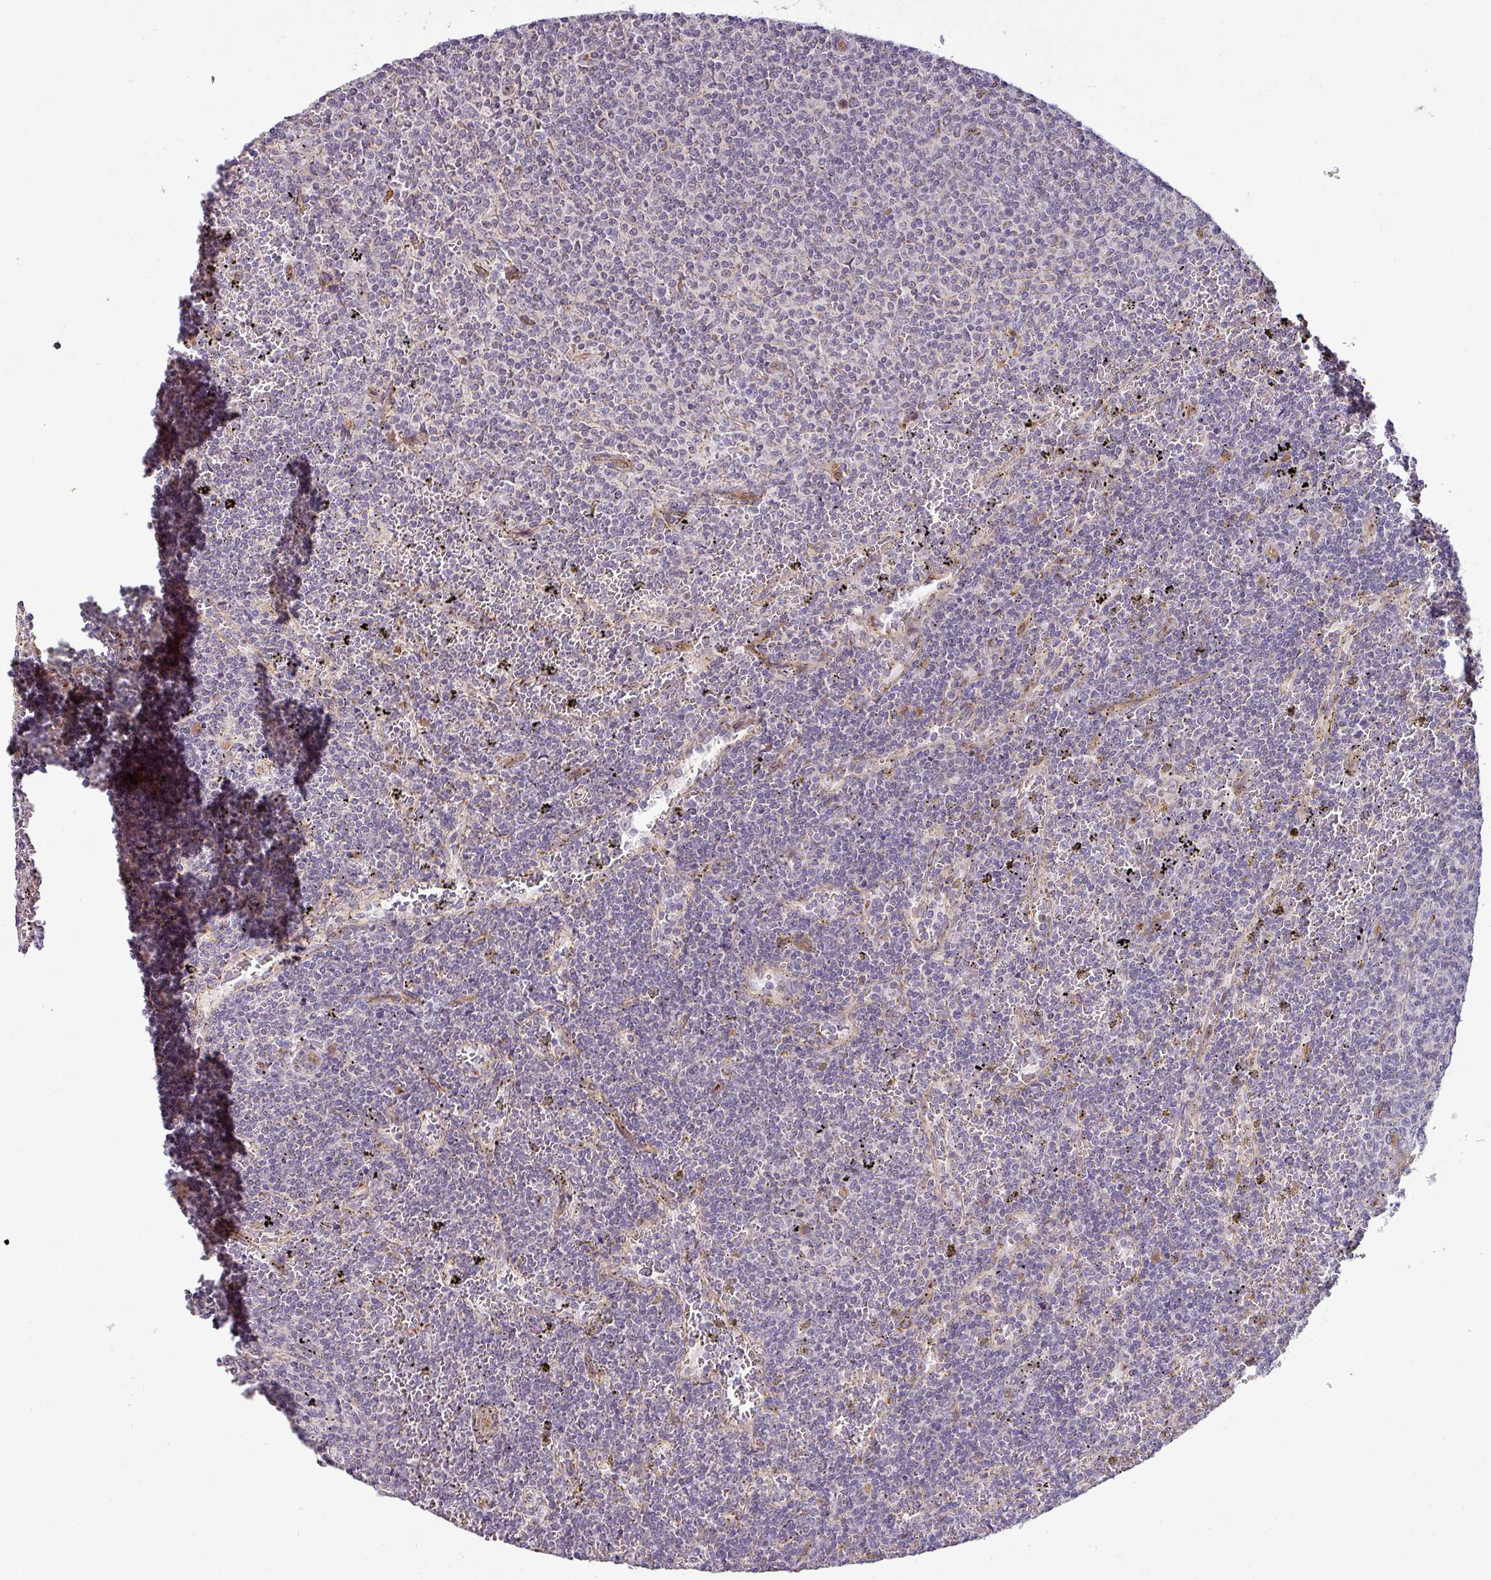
{"staining": {"intensity": "negative", "quantity": "none", "location": "none"}, "tissue": "lymphoma", "cell_type": "Tumor cells", "image_type": "cancer", "snomed": [{"axis": "morphology", "description": "Malignant lymphoma, non-Hodgkin's type, Low grade"}, {"axis": "topography", "description": "Spleen"}], "caption": "DAB (3,3'-diaminobenzidine) immunohistochemical staining of human malignant lymphoma, non-Hodgkin's type (low-grade) shows no significant expression in tumor cells. (DAB immunohistochemistry with hematoxylin counter stain).", "gene": "TIMMDC1", "patient": {"sex": "female", "age": 50}}